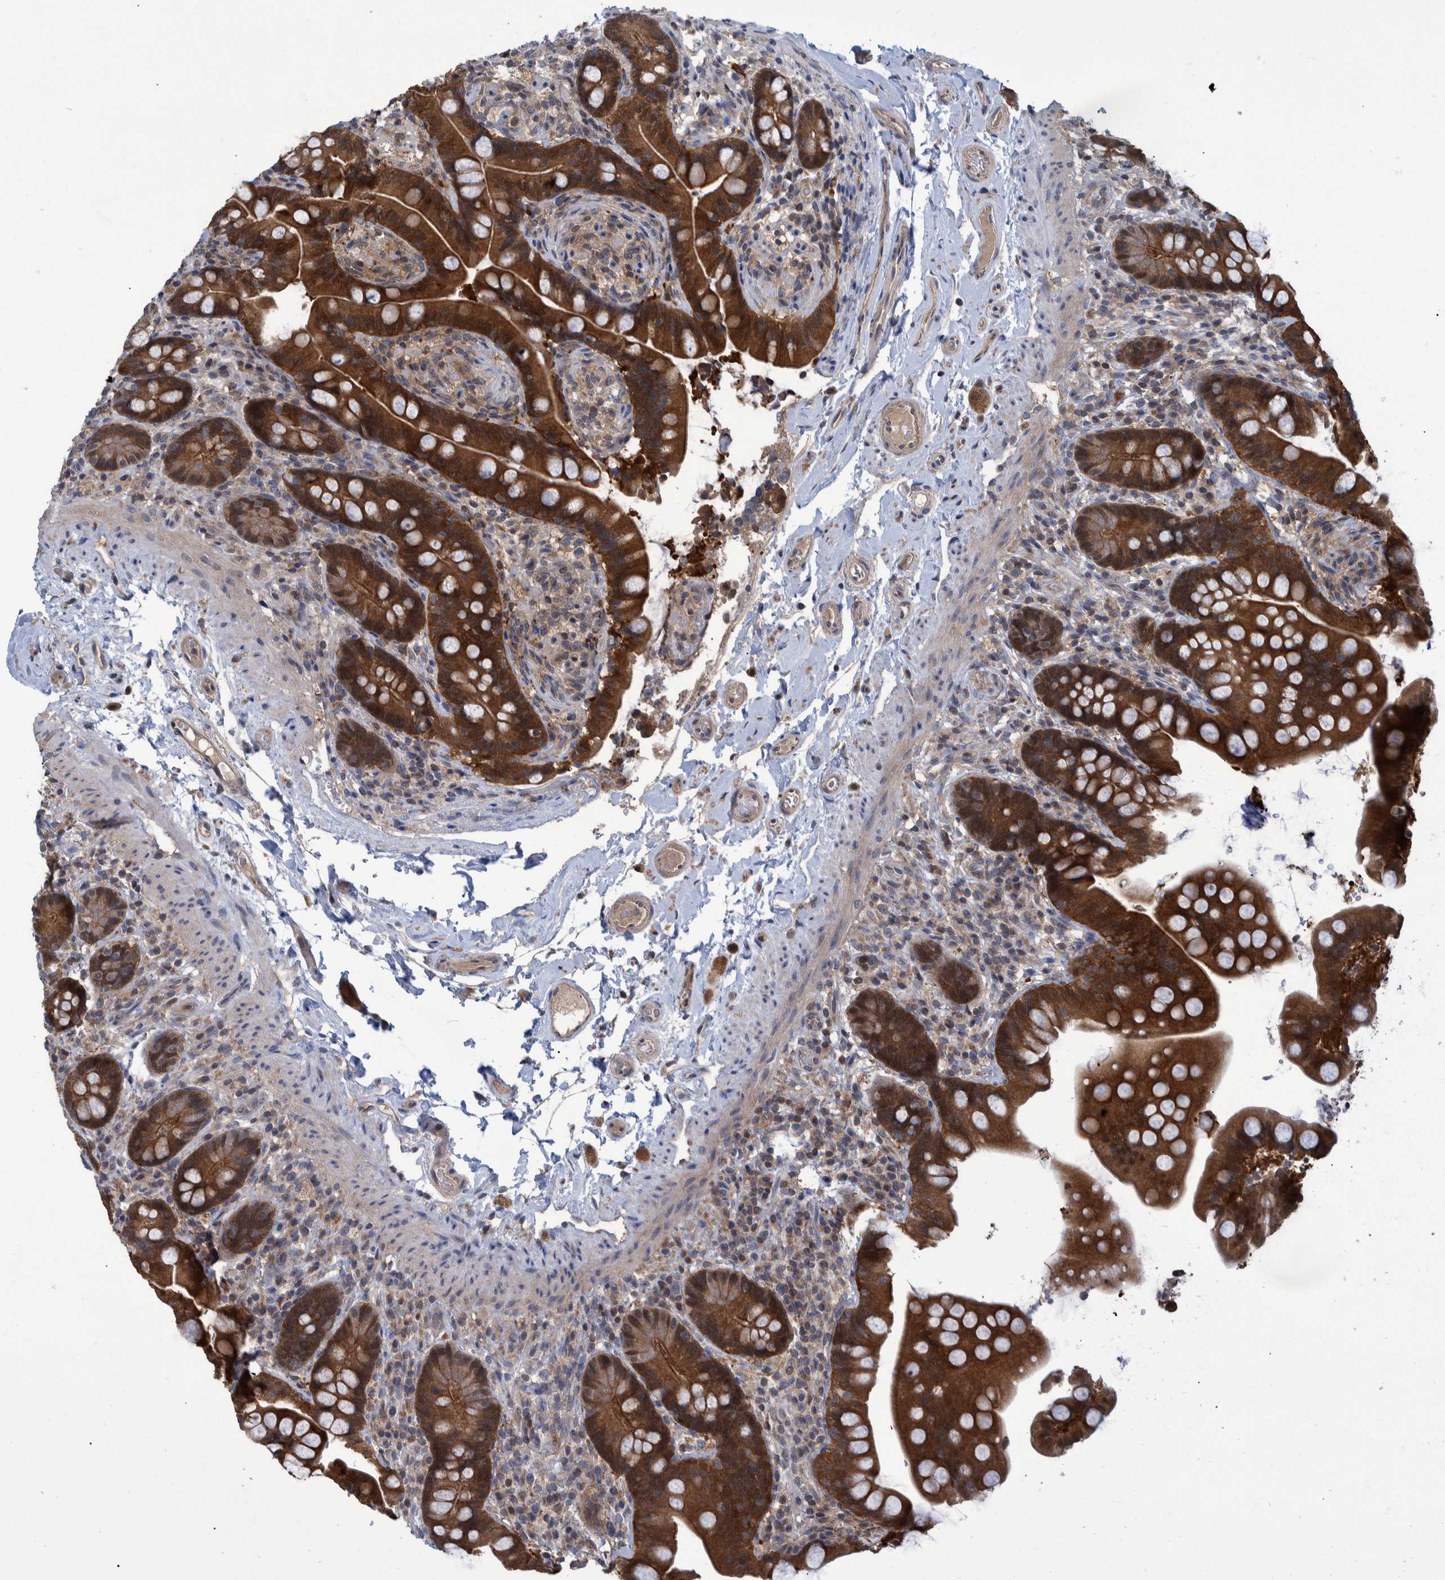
{"staining": {"intensity": "moderate", "quantity": ">75%", "location": "cytoplasmic/membranous"}, "tissue": "colon", "cell_type": "Endothelial cells", "image_type": "normal", "snomed": [{"axis": "morphology", "description": "Normal tissue, NOS"}, {"axis": "topography", "description": "Smooth muscle"}, {"axis": "topography", "description": "Colon"}], "caption": "Protein staining of normal colon reveals moderate cytoplasmic/membranous expression in approximately >75% of endothelial cells.", "gene": "PCYT2", "patient": {"sex": "male", "age": 73}}